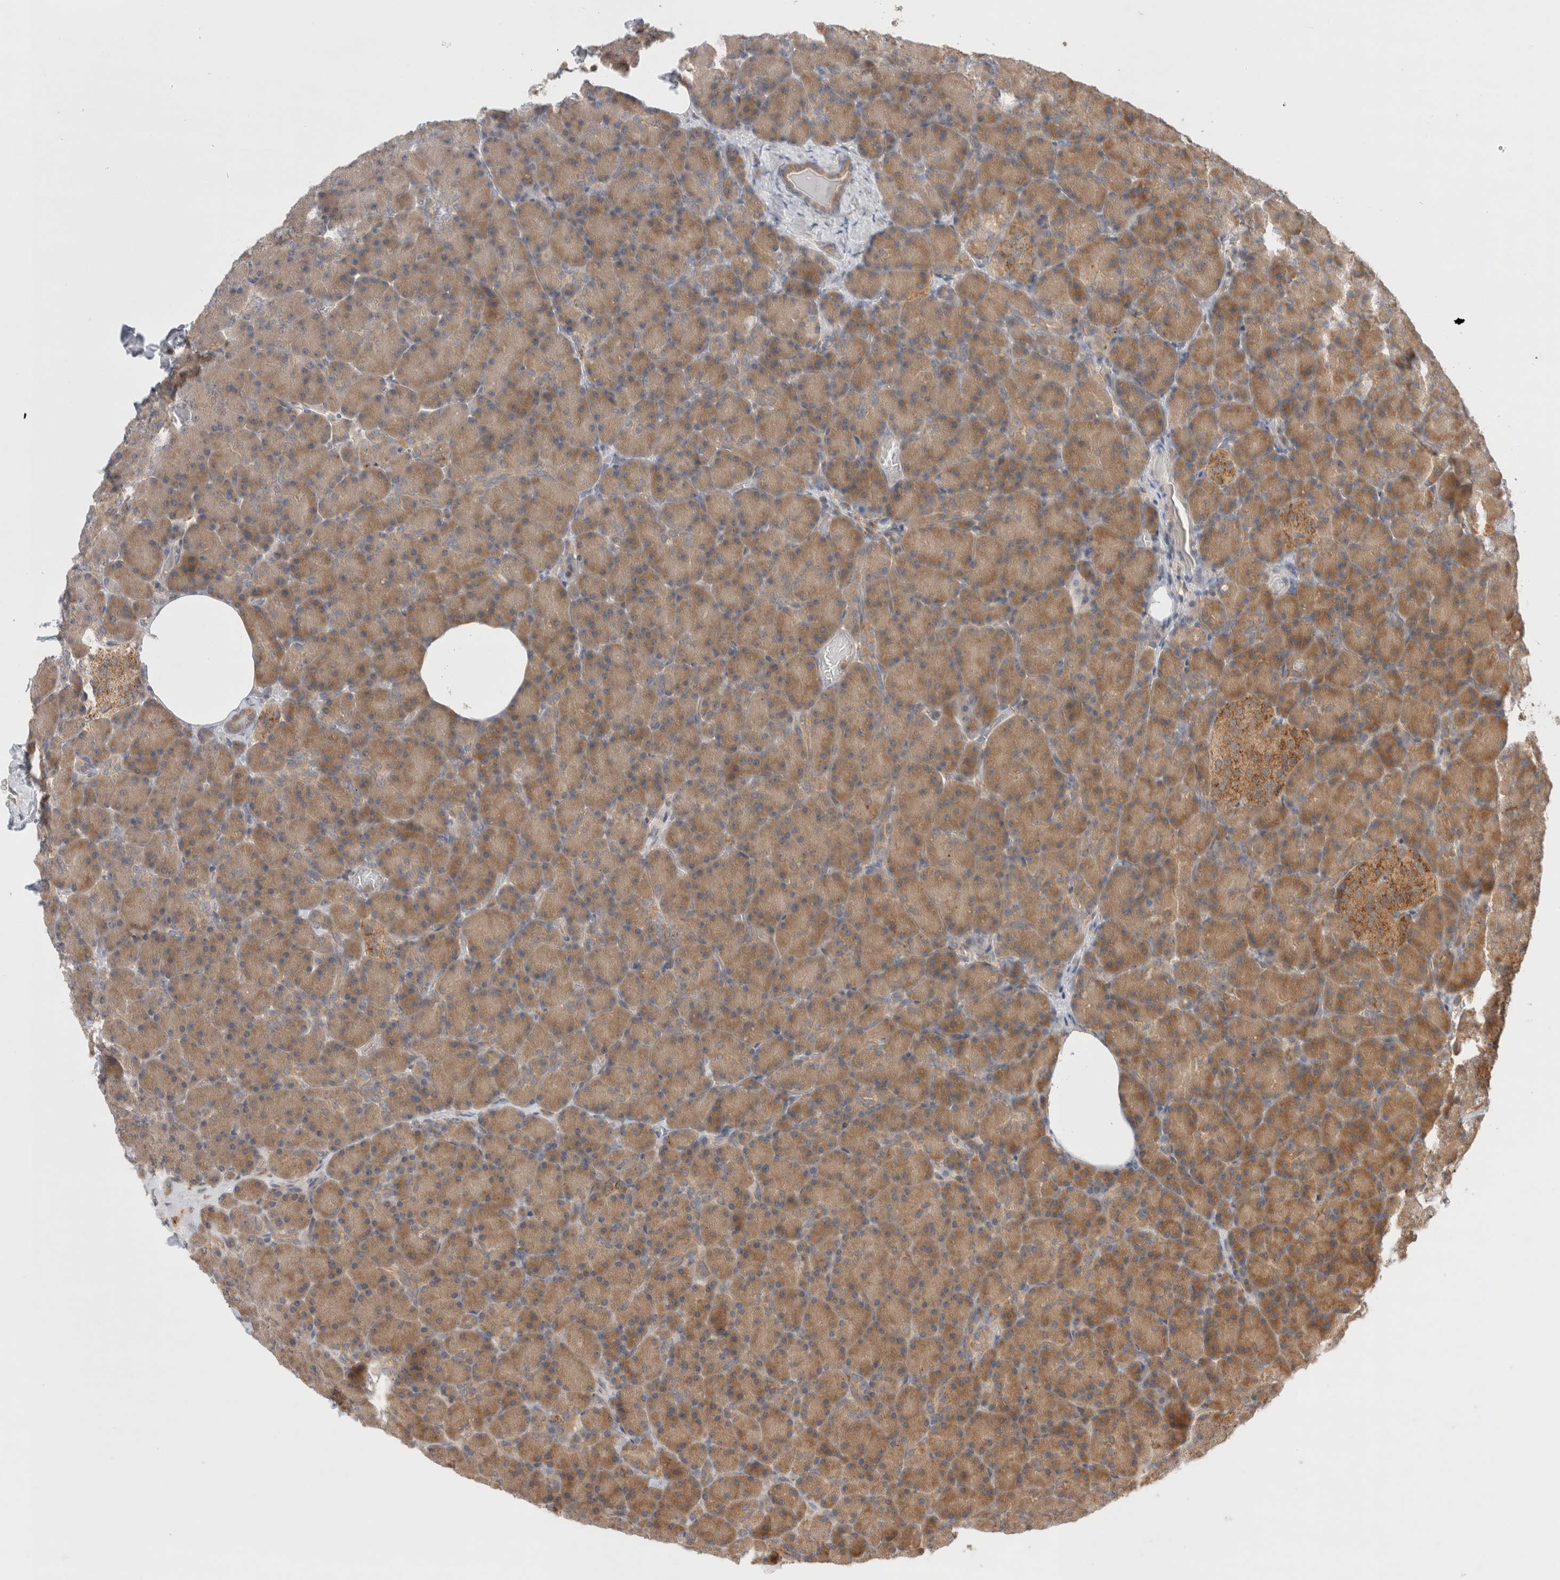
{"staining": {"intensity": "moderate", "quantity": ">75%", "location": "cytoplasmic/membranous"}, "tissue": "pancreas", "cell_type": "Exocrine glandular cells", "image_type": "normal", "snomed": [{"axis": "morphology", "description": "Normal tissue, NOS"}, {"axis": "topography", "description": "Pancreas"}], "caption": "Exocrine glandular cells display medium levels of moderate cytoplasmic/membranous staining in approximately >75% of cells in normal human pancreas. The staining was performed using DAB (3,3'-diaminobenzidine), with brown indicating positive protein expression. Nuclei are stained blue with hematoxylin.", "gene": "VPS28", "patient": {"sex": "female", "age": 43}}